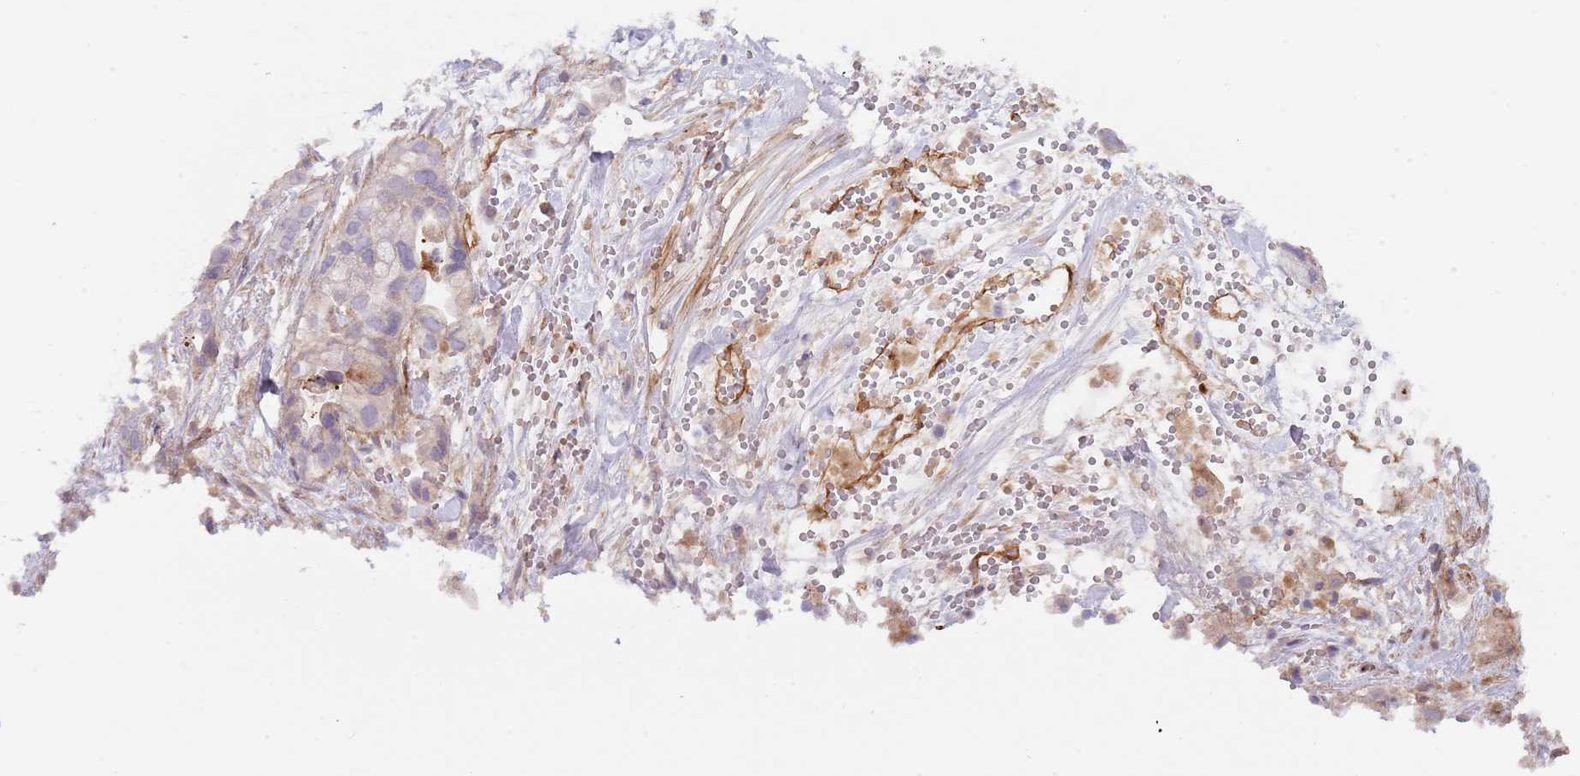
{"staining": {"intensity": "negative", "quantity": "none", "location": "none"}, "tissue": "pancreatic cancer", "cell_type": "Tumor cells", "image_type": "cancer", "snomed": [{"axis": "morphology", "description": "Adenocarcinoma, NOS"}, {"axis": "topography", "description": "Pancreas"}], "caption": "Protein analysis of pancreatic cancer (adenocarcinoma) exhibits no significant expression in tumor cells. (Immunohistochemistry, brightfield microscopy, high magnification).", "gene": "TINAGL1", "patient": {"sex": "male", "age": 44}}